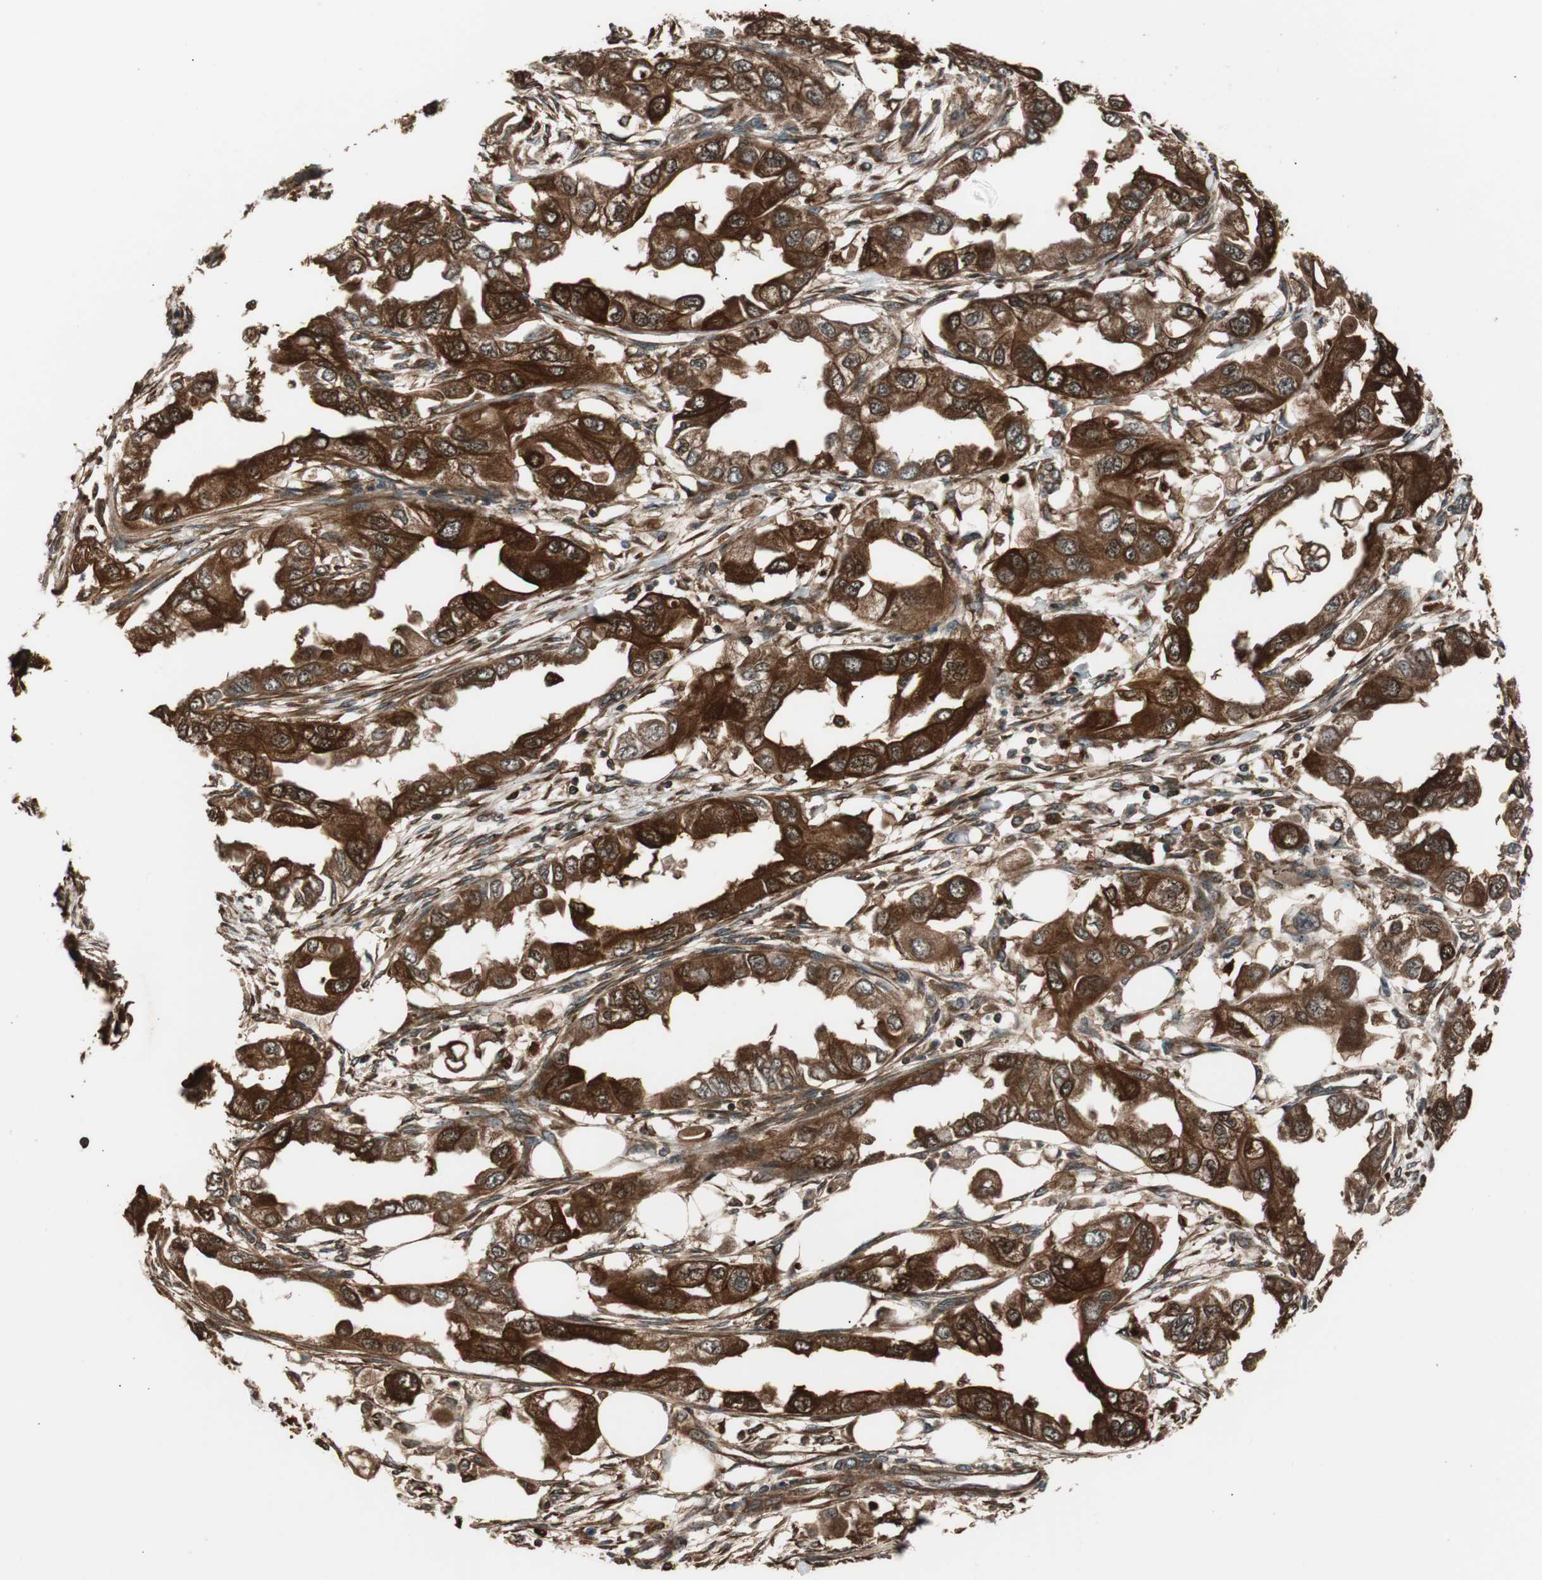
{"staining": {"intensity": "strong", "quantity": ">75%", "location": "cytoplasmic/membranous"}, "tissue": "endometrial cancer", "cell_type": "Tumor cells", "image_type": "cancer", "snomed": [{"axis": "morphology", "description": "Adenocarcinoma, NOS"}, {"axis": "topography", "description": "Endometrium"}], "caption": "Protein staining displays strong cytoplasmic/membranous staining in approximately >75% of tumor cells in adenocarcinoma (endometrial).", "gene": "CAPNS1", "patient": {"sex": "female", "age": 67}}